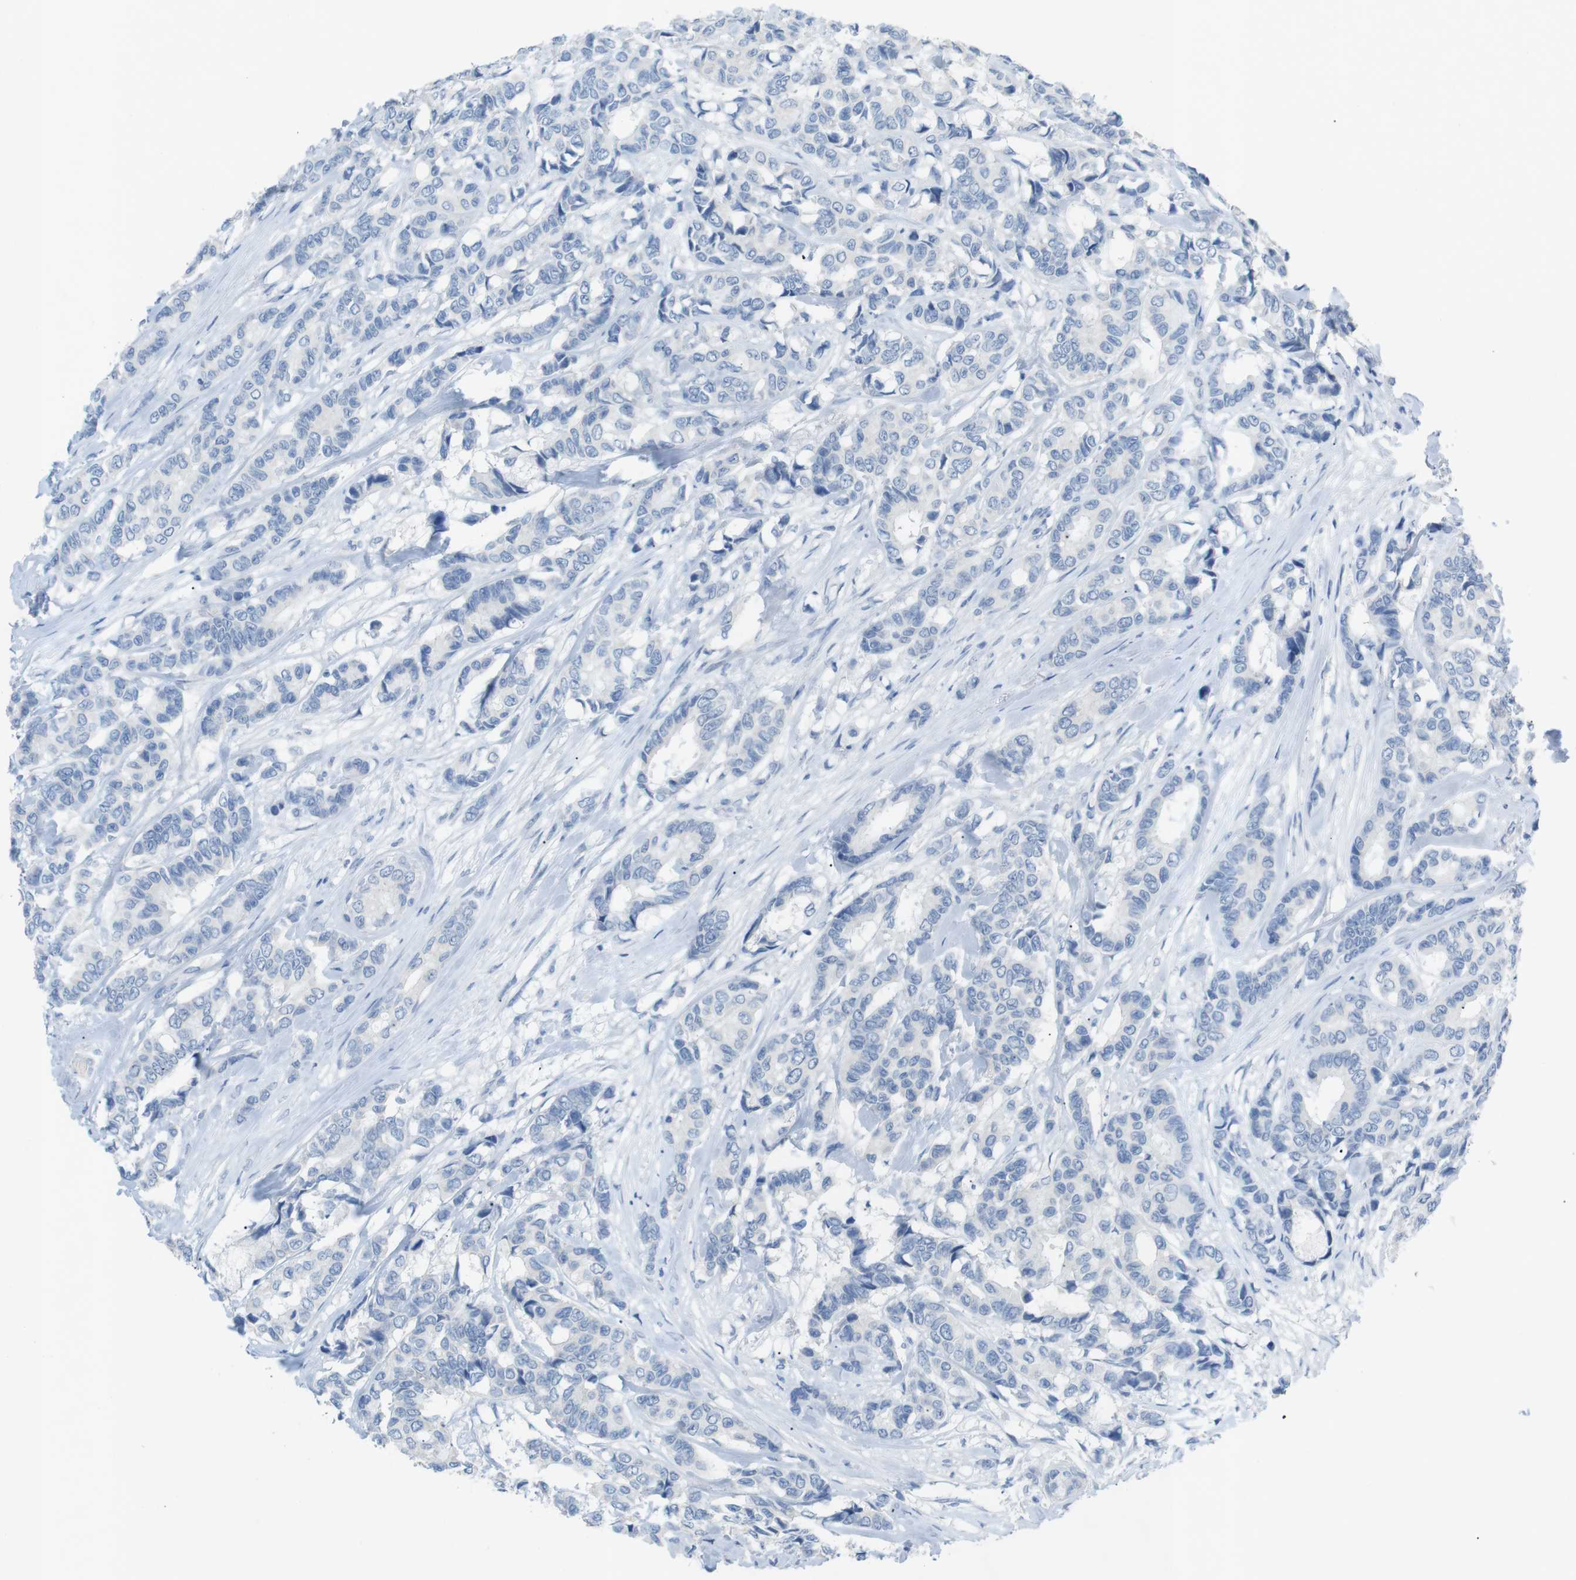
{"staining": {"intensity": "negative", "quantity": "none", "location": "none"}, "tissue": "breast cancer", "cell_type": "Tumor cells", "image_type": "cancer", "snomed": [{"axis": "morphology", "description": "Duct carcinoma"}, {"axis": "topography", "description": "Breast"}], "caption": "A histopathology image of breast intraductal carcinoma stained for a protein exhibits no brown staining in tumor cells. Nuclei are stained in blue.", "gene": "SALL4", "patient": {"sex": "female", "age": 87}}